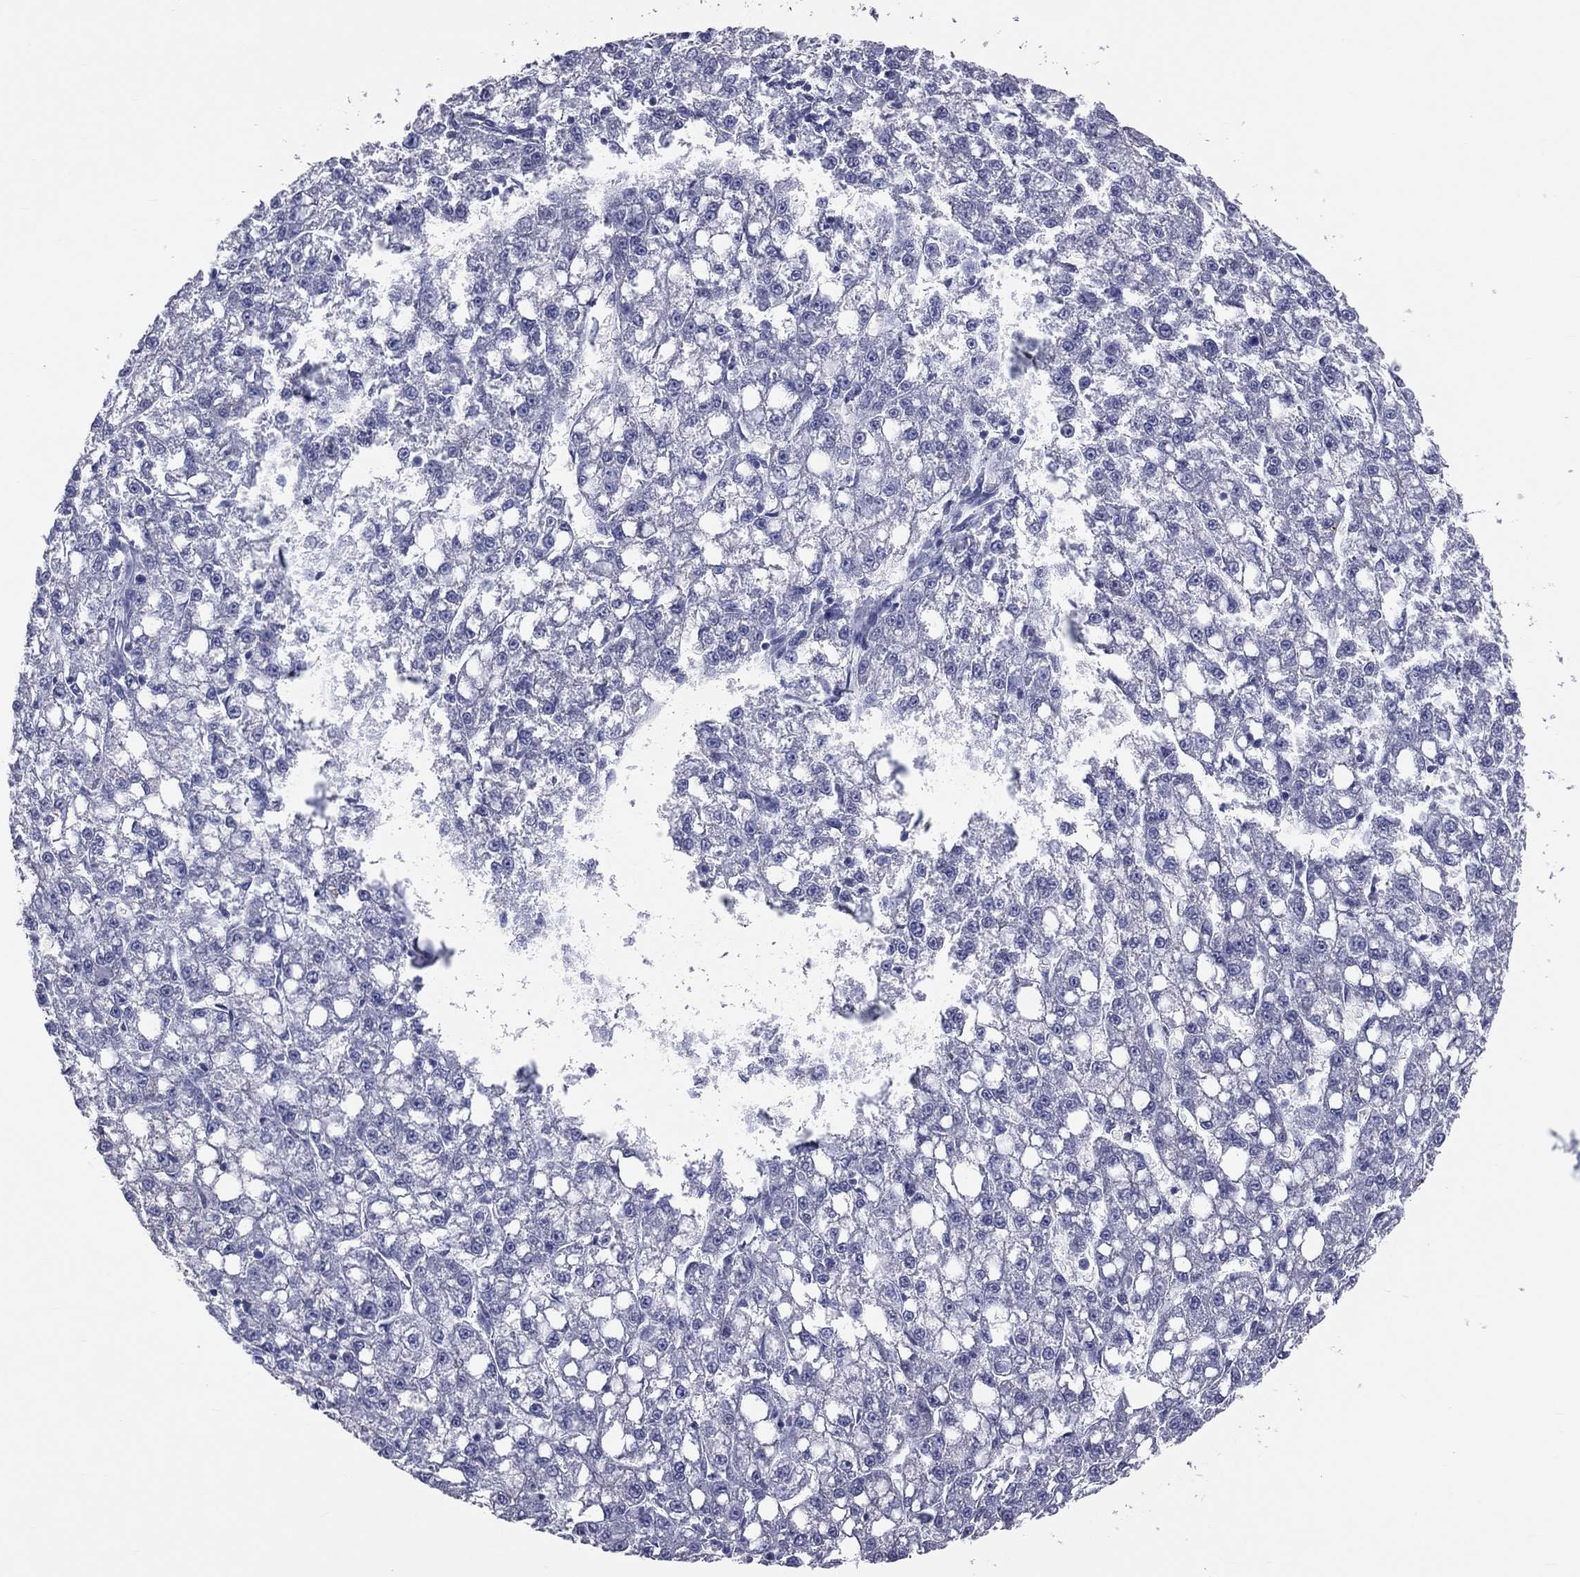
{"staining": {"intensity": "negative", "quantity": "none", "location": "none"}, "tissue": "liver cancer", "cell_type": "Tumor cells", "image_type": "cancer", "snomed": [{"axis": "morphology", "description": "Carcinoma, Hepatocellular, NOS"}, {"axis": "topography", "description": "Liver"}], "caption": "An immunohistochemistry histopathology image of liver cancer is shown. There is no staining in tumor cells of liver cancer.", "gene": "MLN", "patient": {"sex": "female", "age": 65}}